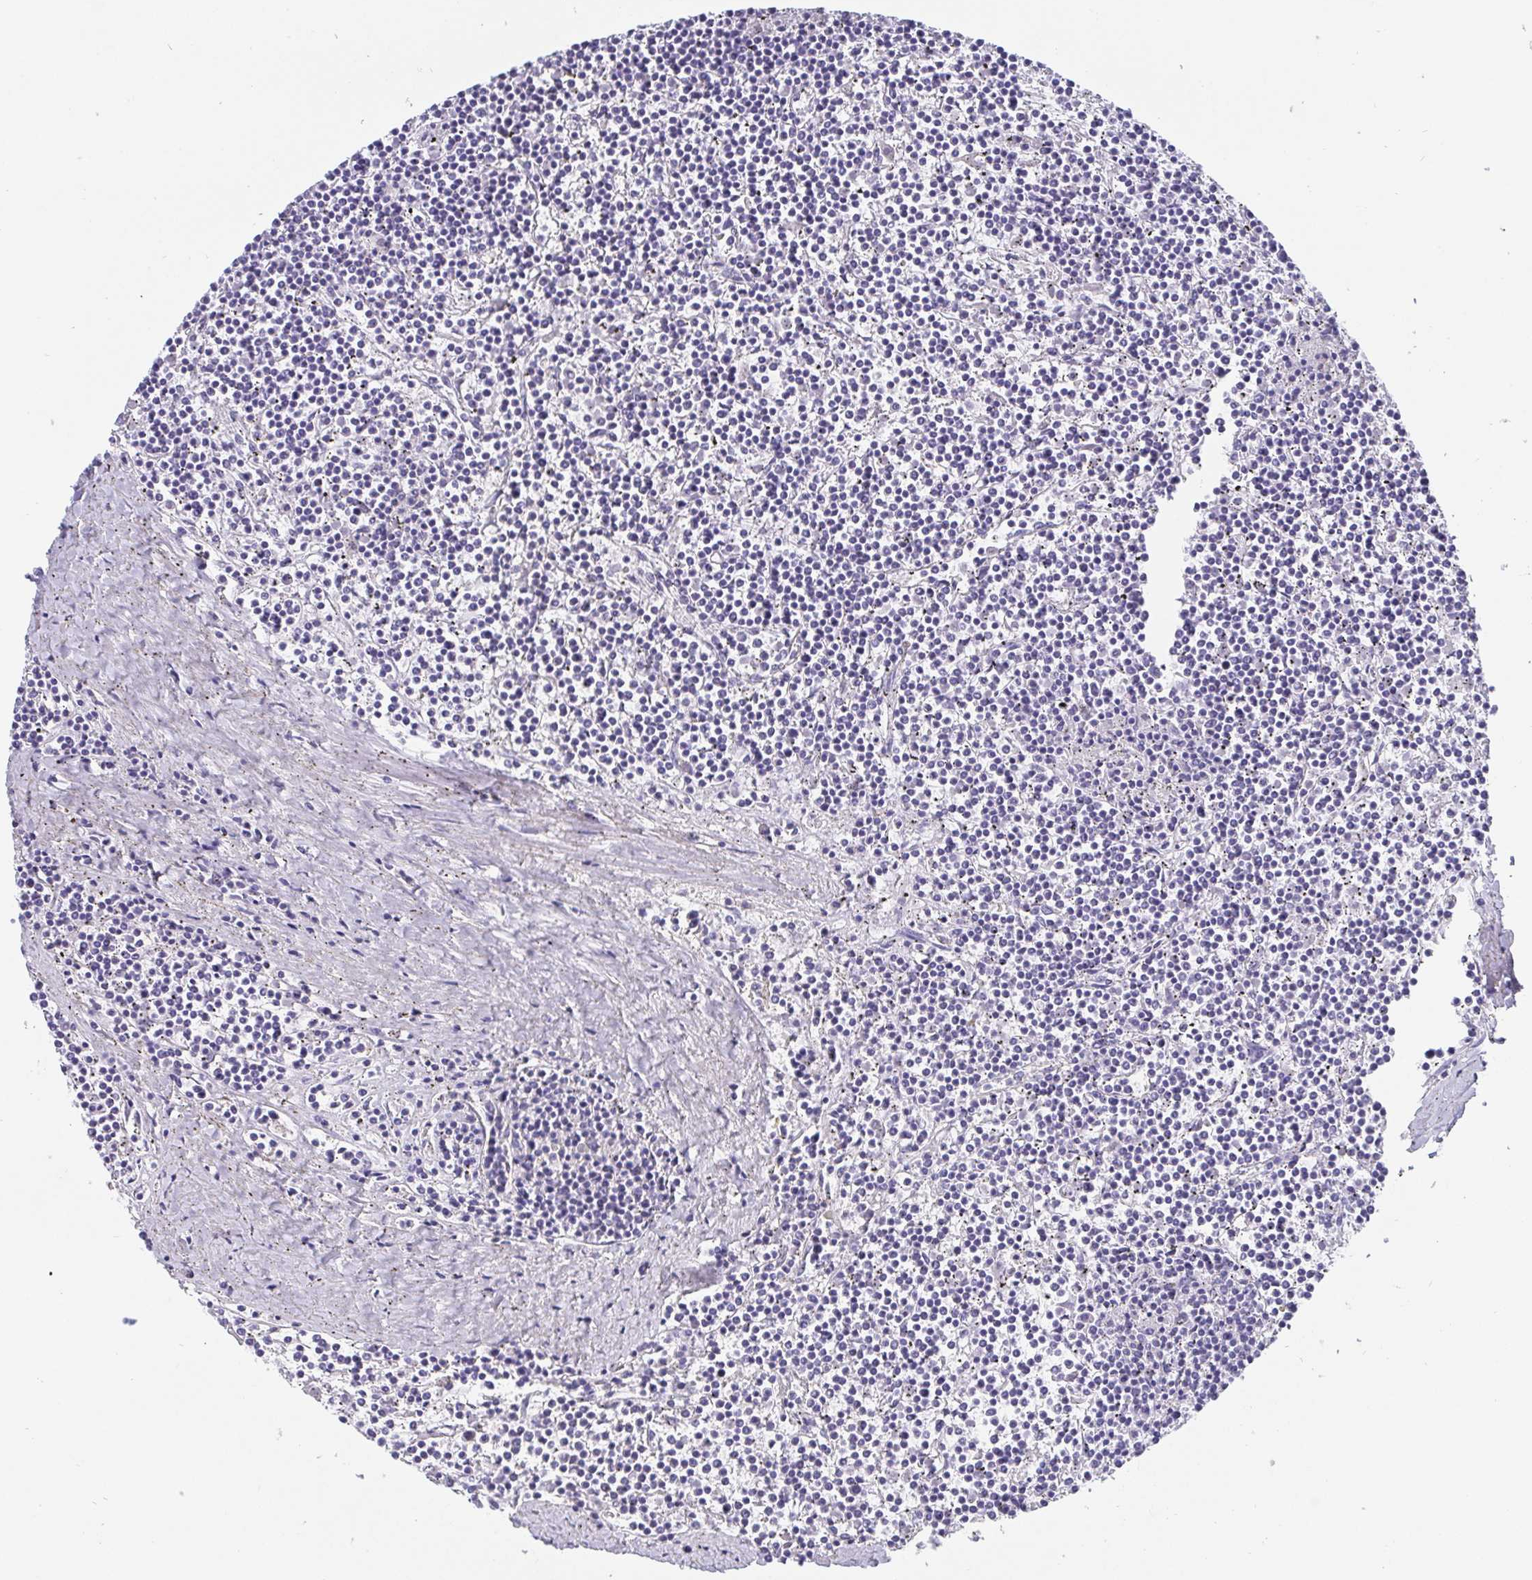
{"staining": {"intensity": "negative", "quantity": "none", "location": "none"}, "tissue": "lymphoma", "cell_type": "Tumor cells", "image_type": "cancer", "snomed": [{"axis": "morphology", "description": "Malignant lymphoma, non-Hodgkin's type, Low grade"}, {"axis": "topography", "description": "Spleen"}], "caption": "This is an IHC micrograph of human low-grade malignant lymphoma, non-Hodgkin's type. There is no expression in tumor cells.", "gene": "SCGN", "patient": {"sex": "female", "age": 19}}